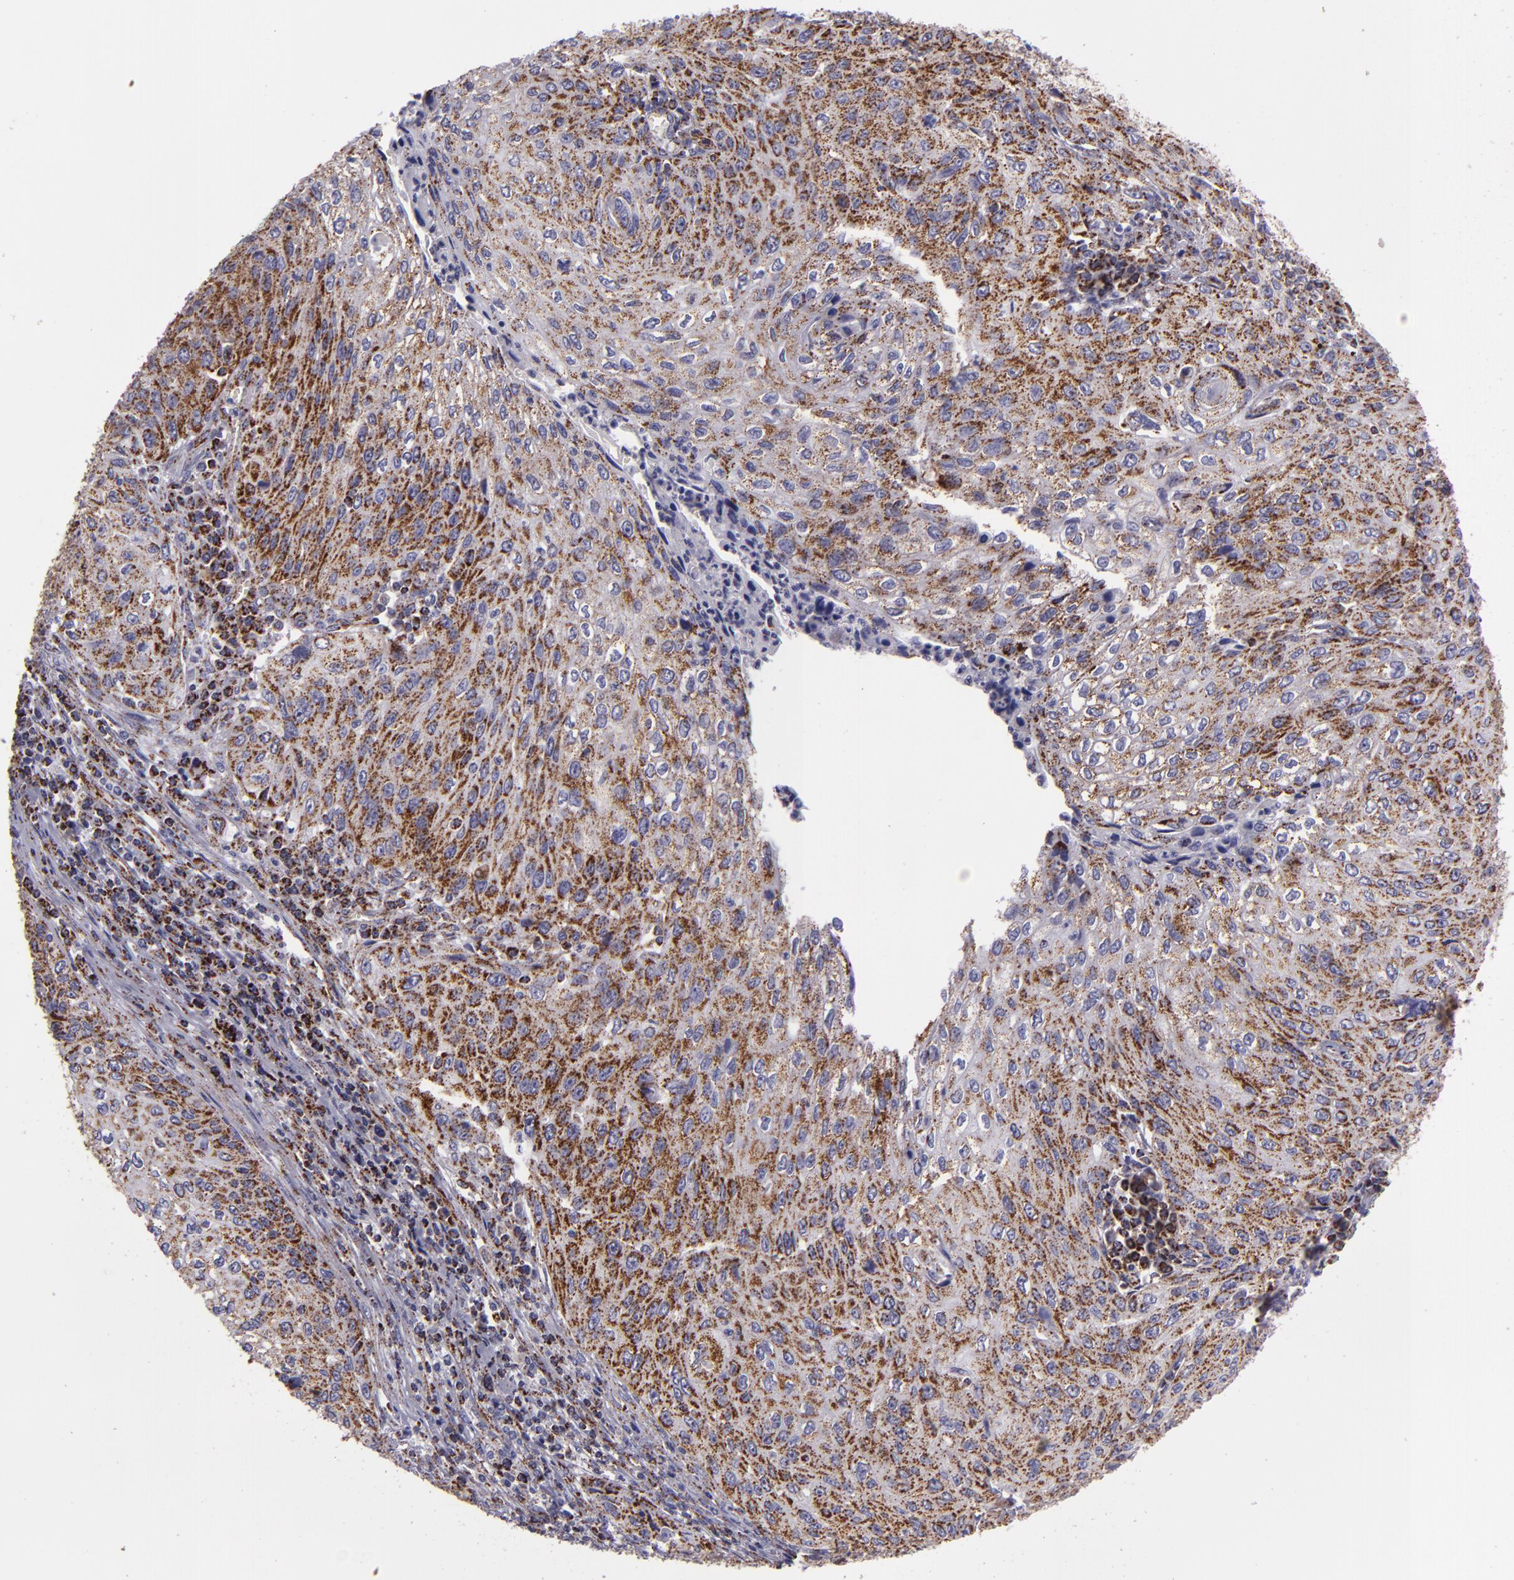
{"staining": {"intensity": "moderate", "quantity": ">75%", "location": "cytoplasmic/membranous"}, "tissue": "cervical cancer", "cell_type": "Tumor cells", "image_type": "cancer", "snomed": [{"axis": "morphology", "description": "Squamous cell carcinoma, NOS"}, {"axis": "topography", "description": "Cervix"}], "caption": "The histopathology image demonstrates immunohistochemical staining of cervical squamous cell carcinoma. There is moderate cytoplasmic/membranous expression is appreciated in about >75% of tumor cells. The protein is stained brown, and the nuclei are stained in blue (DAB (3,3'-diaminobenzidine) IHC with brightfield microscopy, high magnification).", "gene": "HSPD1", "patient": {"sex": "female", "age": 32}}